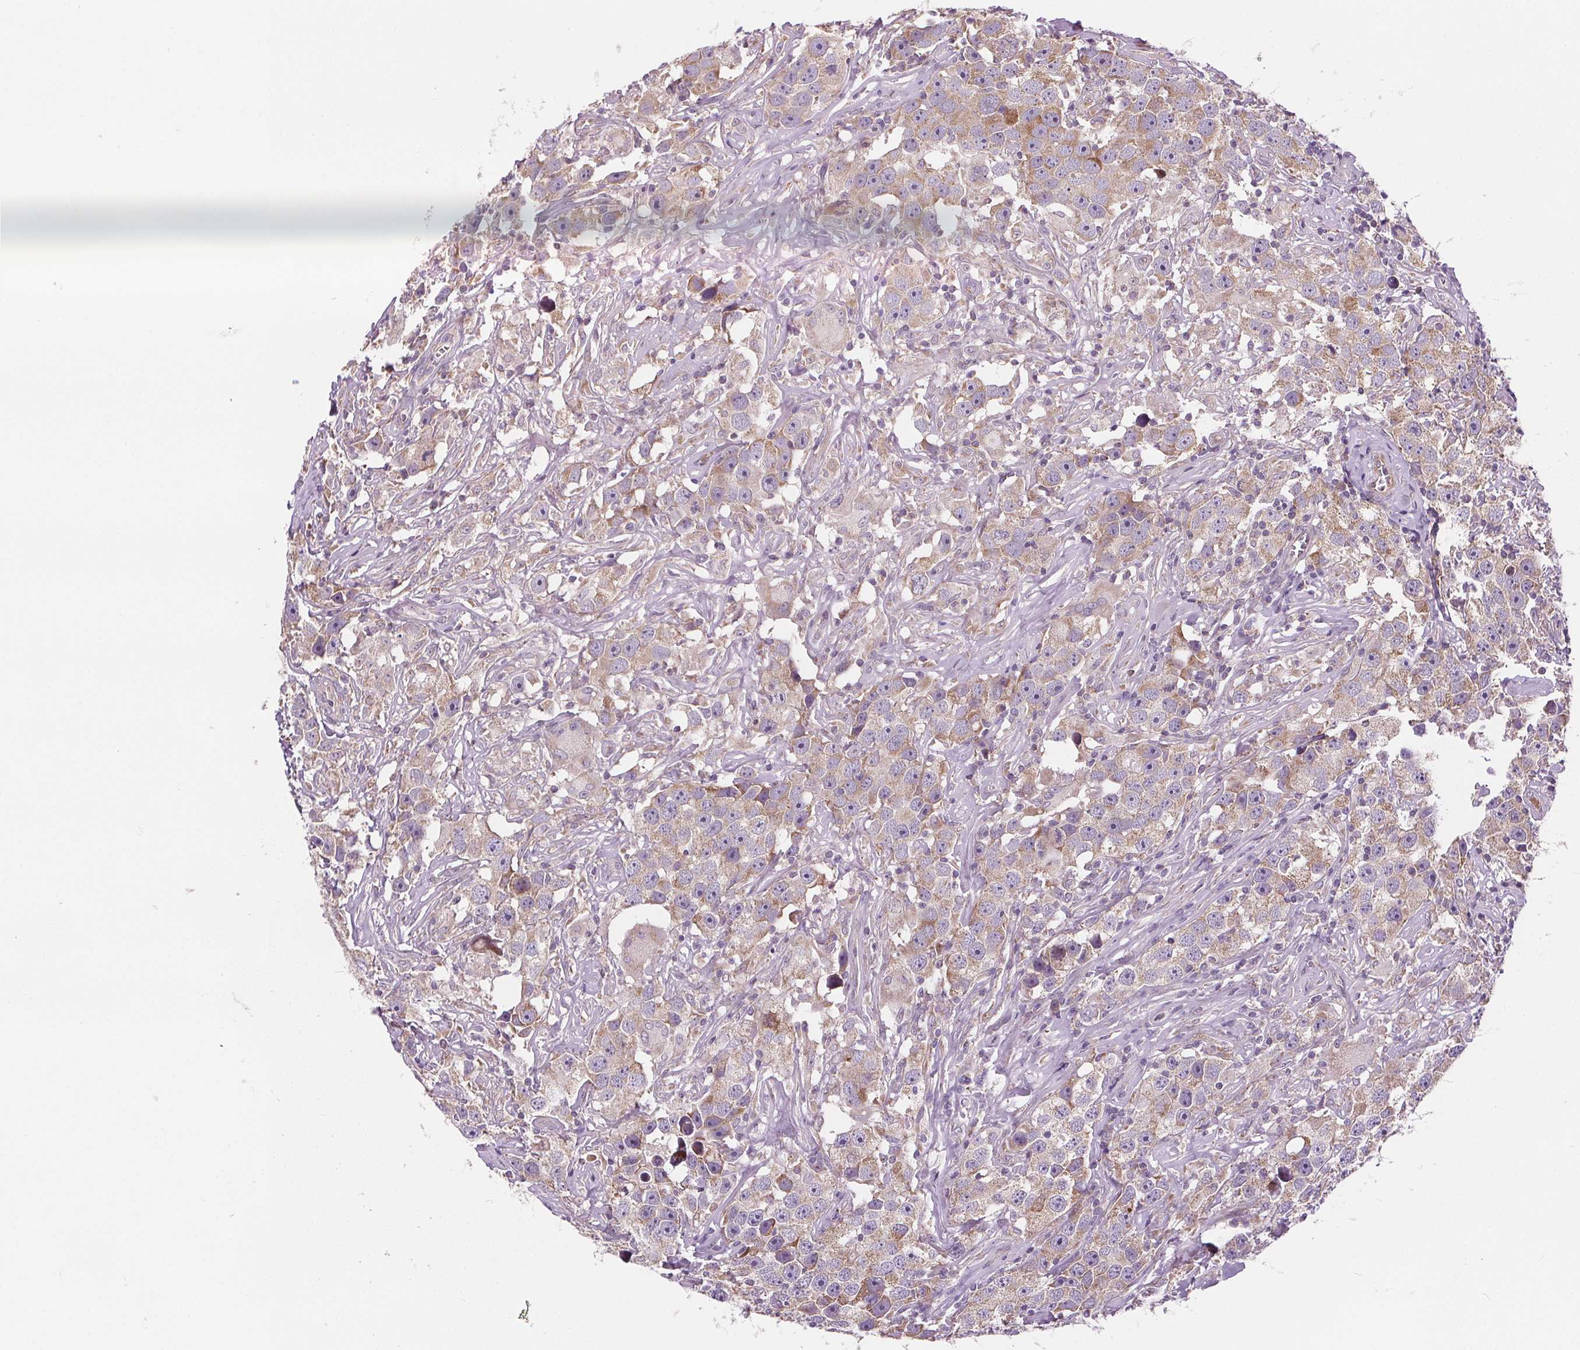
{"staining": {"intensity": "moderate", "quantity": "<25%", "location": "cytoplasmic/membranous"}, "tissue": "testis cancer", "cell_type": "Tumor cells", "image_type": "cancer", "snomed": [{"axis": "morphology", "description": "Seminoma, NOS"}, {"axis": "topography", "description": "Testis"}], "caption": "This image exhibits immunohistochemistry (IHC) staining of testis cancer (seminoma), with low moderate cytoplasmic/membranous staining in about <25% of tumor cells.", "gene": "GOLT1B", "patient": {"sex": "male", "age": 49}}